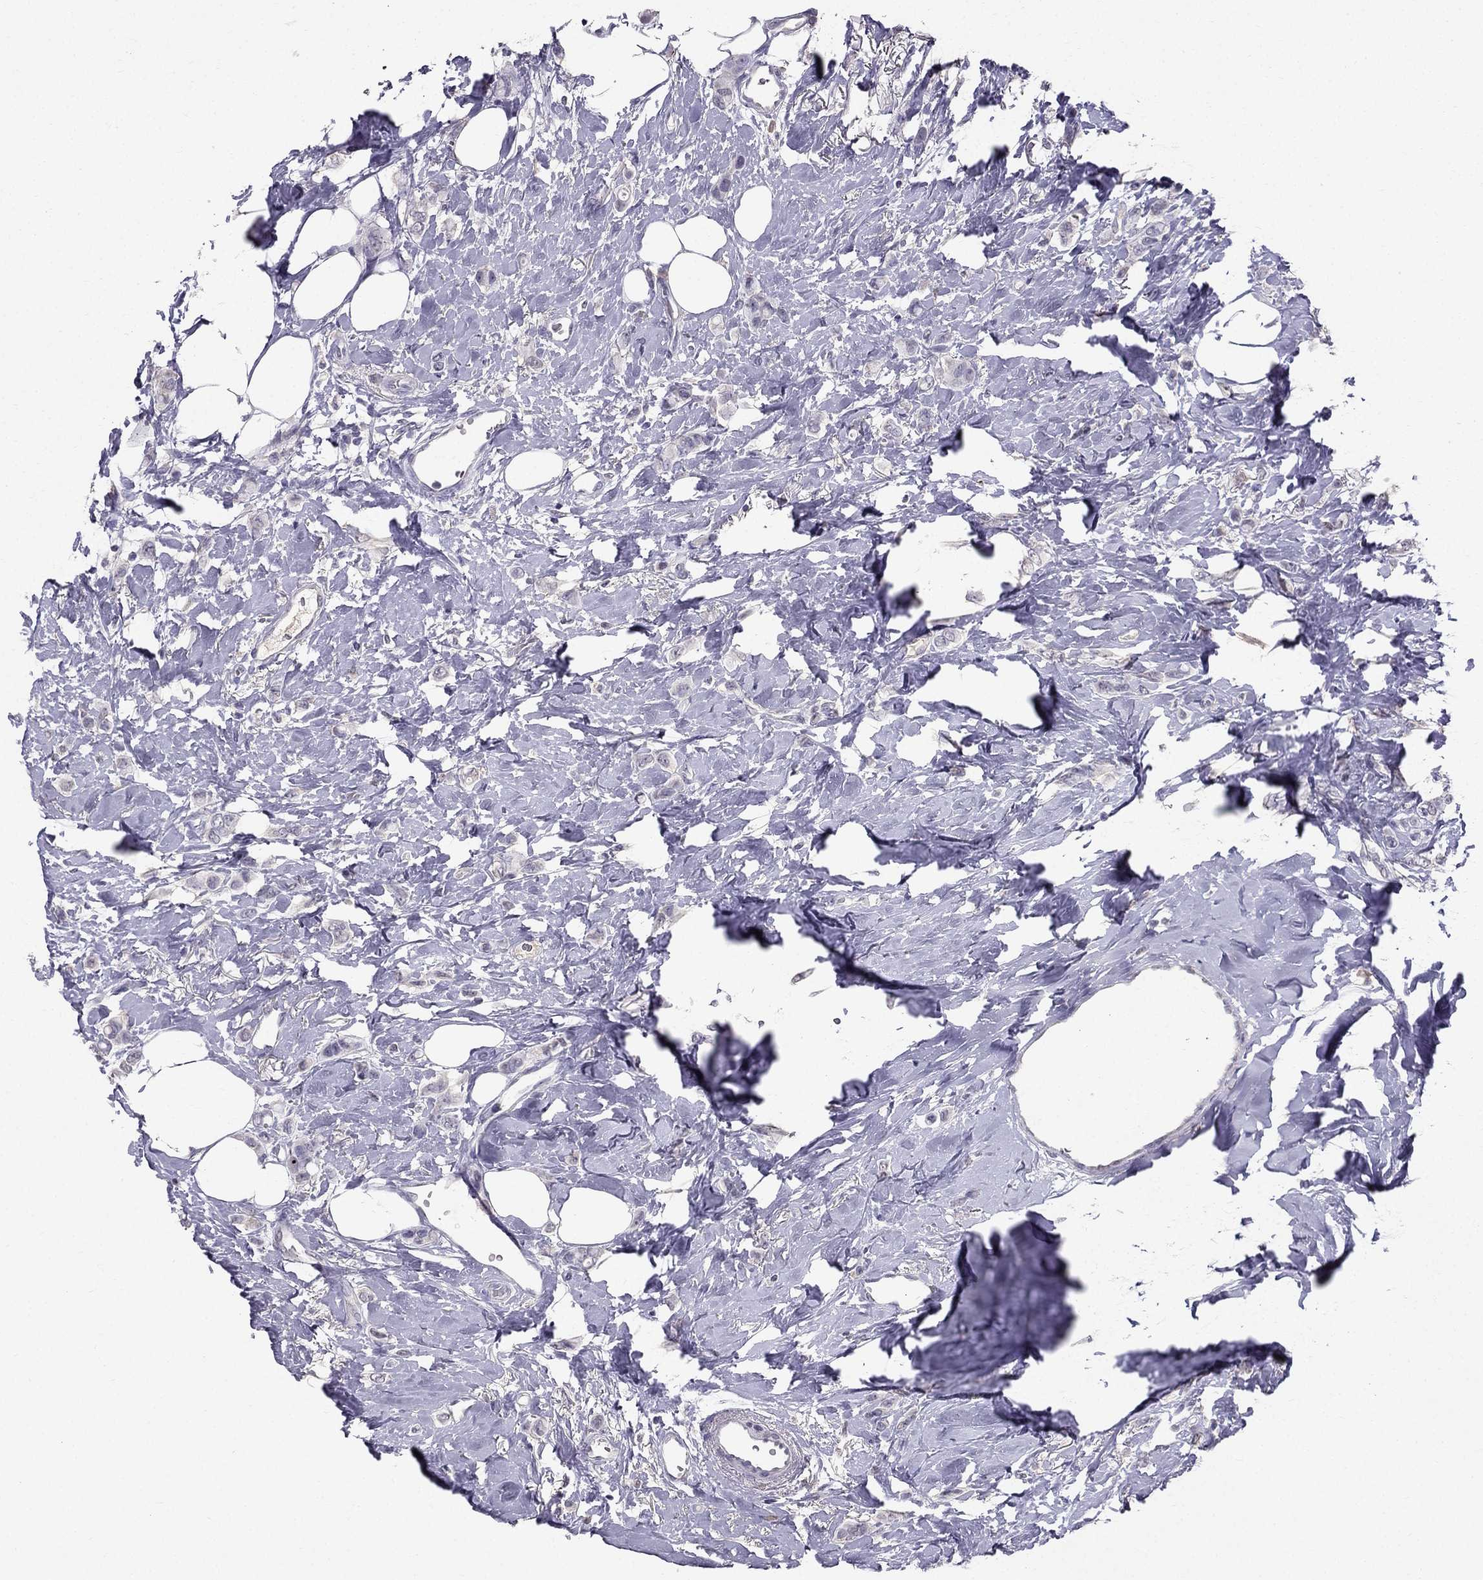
{"staining": {"intensity": "negative", "quantity": "none", "location": "none"}, "tissue": "breast cancer", "cell_type": "Tumor cells", "image_type": "cancer", "snomed": [{"axis": "morphology", "description": "Lobular carcinoma"}, {"axis": "topography", "description": "Breast"}], "caption": "IHC of lobular carcinoma (breast) displays no staining in tumor cells.", "gene": "SCG5", "patient": {"sex": "female", "age": 66}}